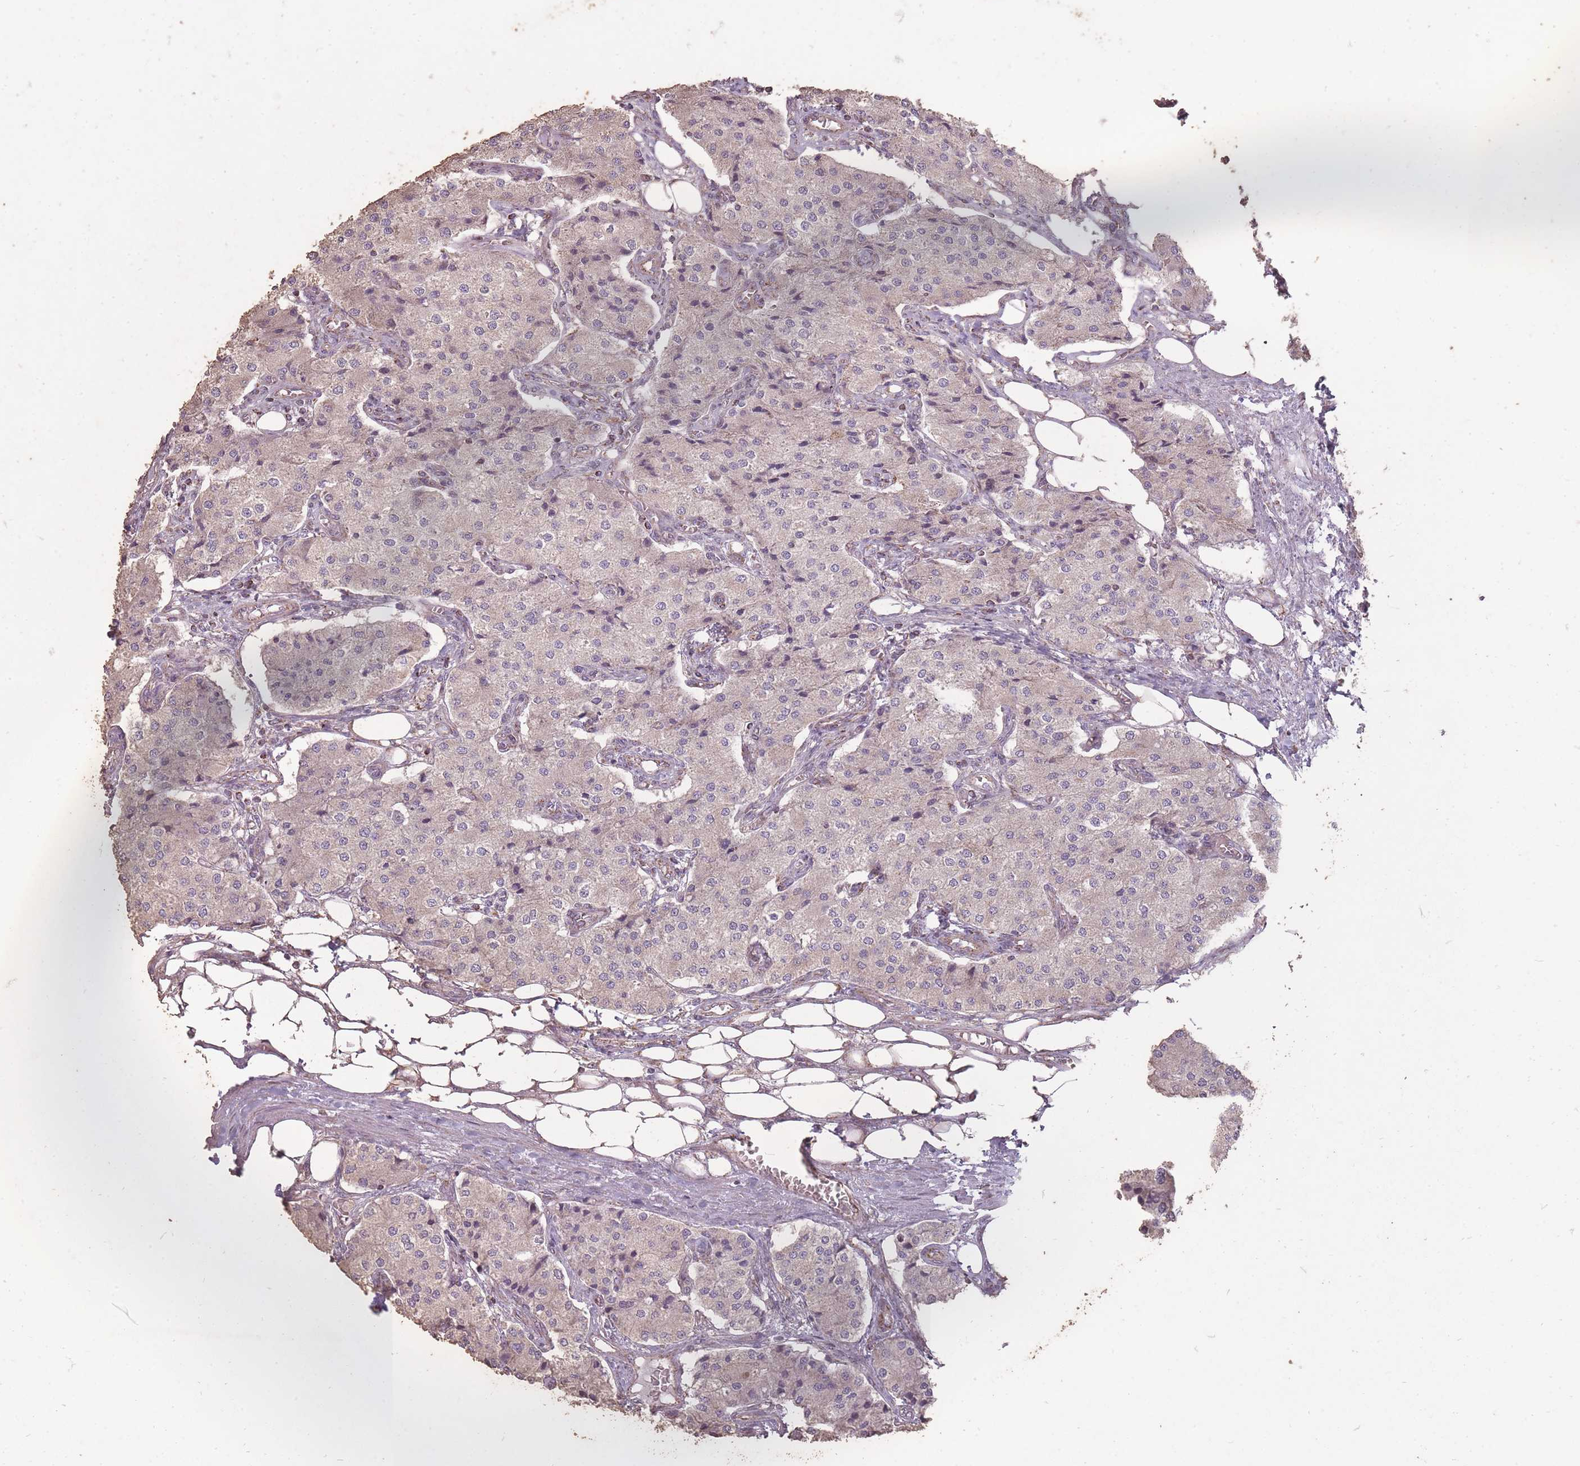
{"staining": {"intensity": "negative", "quantity": "none", "location": "none"}, "tissue": "carcinoid", "cell_type": "Tumor cells", "image_type": "cancer", "snomed": [{"axis": "morphology", "description": "Carcinoid, malignant, NOS"}, {"axis": "topography", "description": "Colon"}], "caption": "Tumor cells are negative for brown protein staining in carcinoid.", "gene": "CNOT8", "patient": {"sex": "female", "age": 52}}